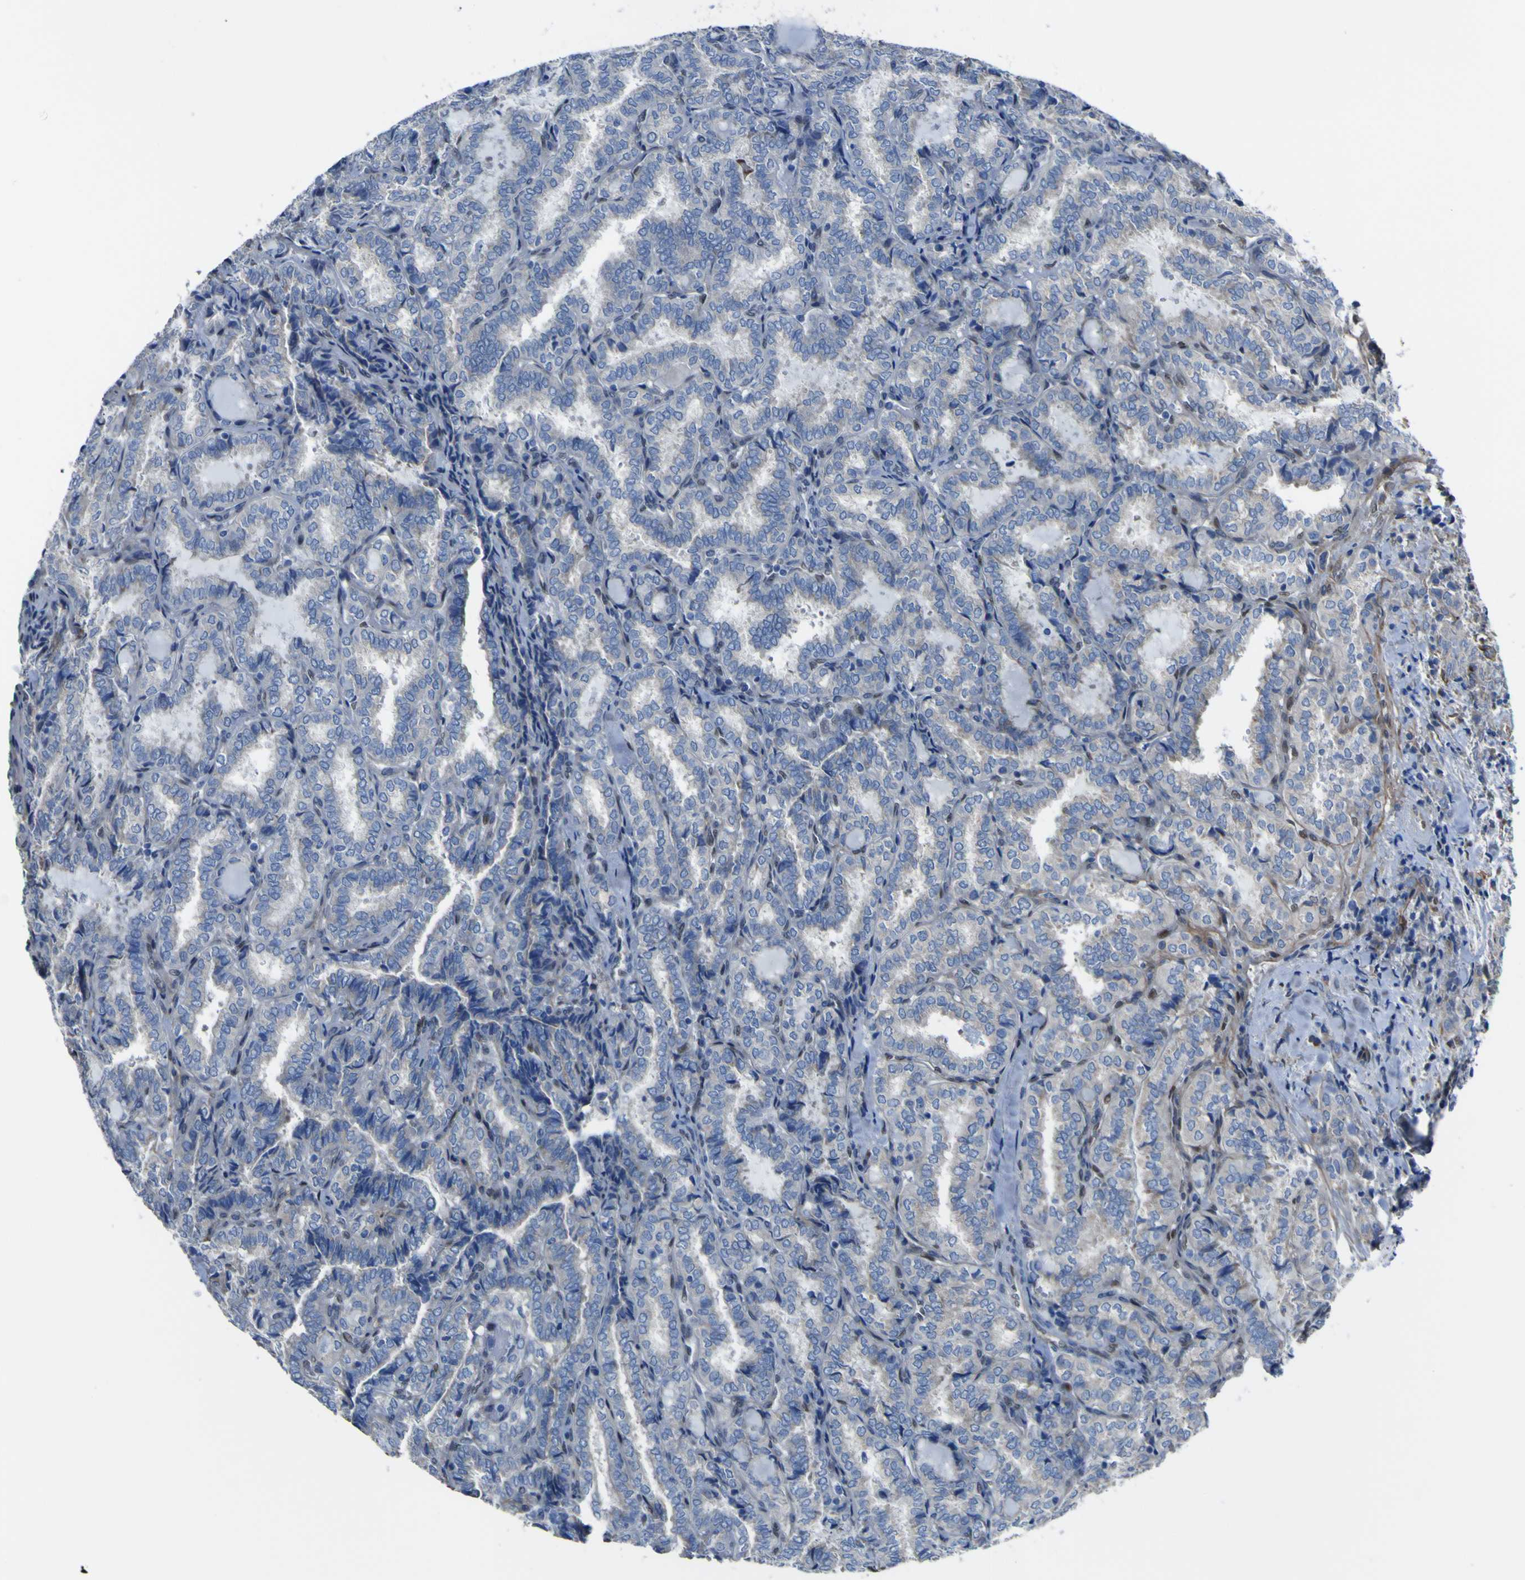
{"staining": {"intensity": "negative", "quantity": "none", "location": "none"}, "tissue": "thyroid cancer", "cell_type": "Tumor cells", "image_type": "cancer", "snomed": [{"axis": "morphology", "description": "Normal tissue, NOS"}, {"axis": "morphology", "description": "Papillary adenocarcinoma, NOS"}, {"axis": "topography", "description": "Thyroid gland"}], "caption": "Immunohistochemical staining of human thyroid cancer reveals no significant staining in tumor cells.", "gene": "LRRN1", "patient": {"sex": "female", "age": 30}}